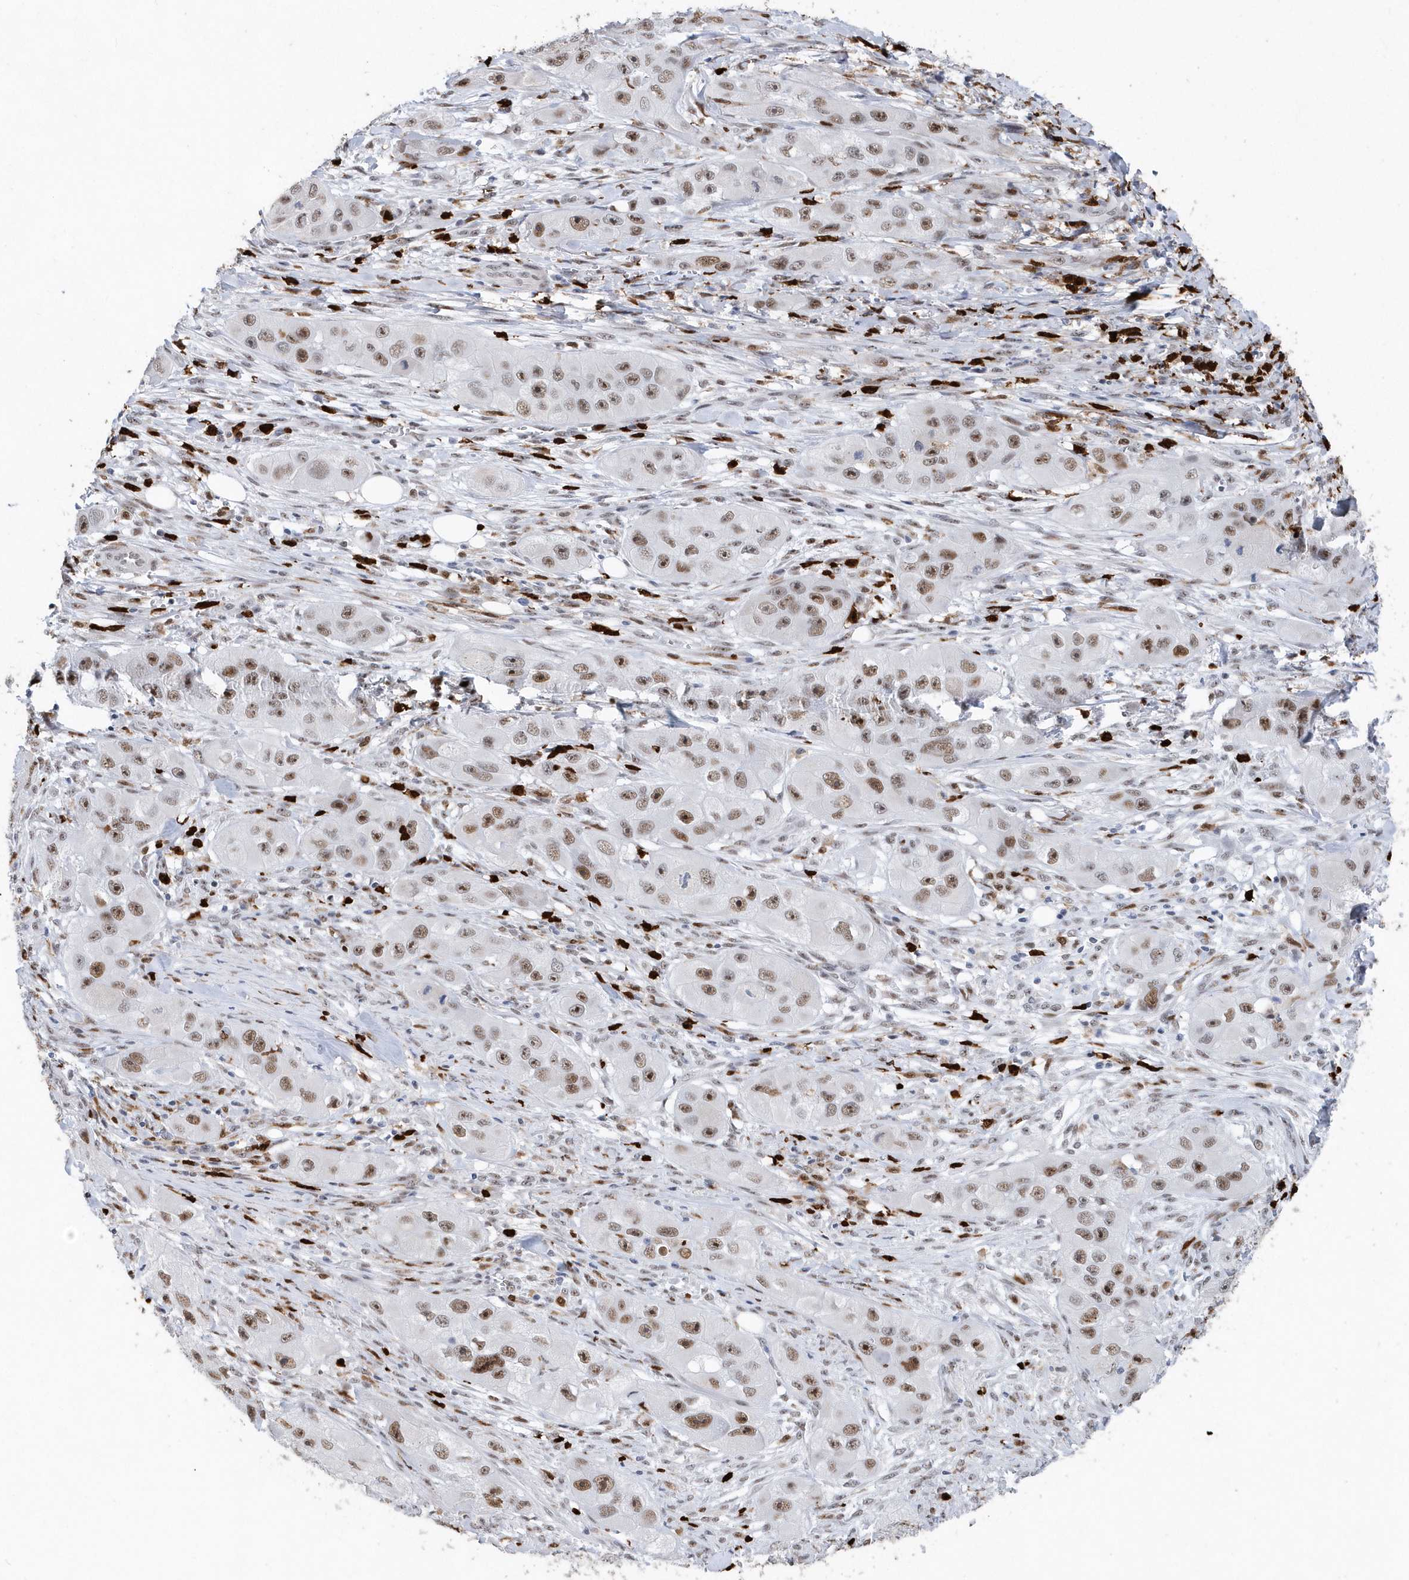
{"staining": {"intensity": "moderate", "quantity": ">75%", "location": "nuclear"}, "tissue": "skin cancer", "cell_type": "Tumor cells", "image_type": "cancer", "snomed": [{"axis": "morphology", "description": "Squamous cell carcinoma, NOS"}, {"axis": "topography", "description": "Skin"}, {"axis": "topography", "description": "Subcutis"}], "caption": "Tumor cells show moderate nuclear expression in about >75% of cells in skin squamous cell carcinoma.", "gene": "RPP30", "patient": {"sex": "male", "age": 73}}